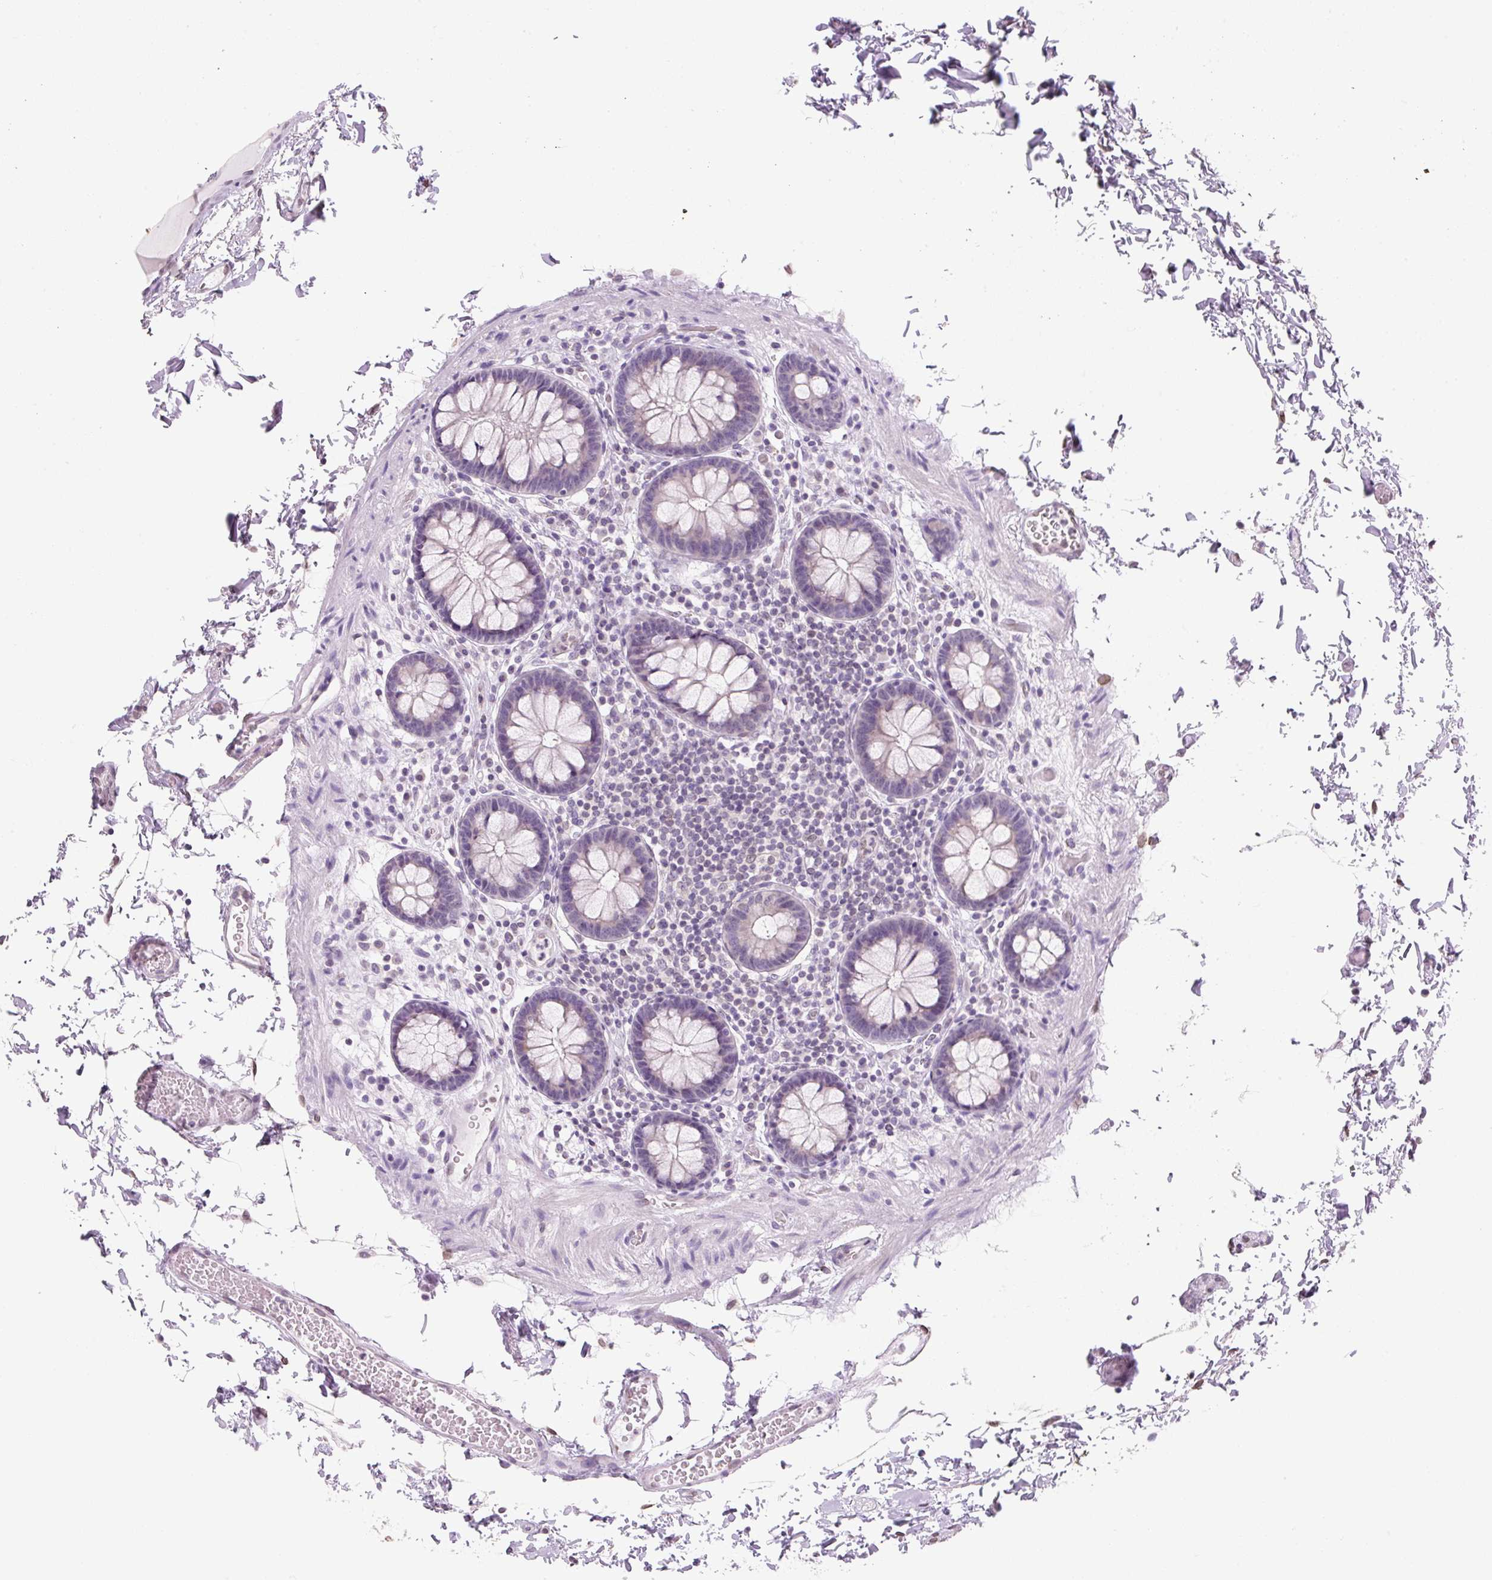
{"staining": {"intensity": "weak", "quantity": ">75%", "location": "nuclear"}, "tissue": "colon", "cell_type": "Endothelial cells", "image_type": "normal", "snomed": [{"axis": "morphology", "description": "Normal tissue, NOS"}, {"axis": "topography", "description": "Colon"}, {"axis": "topography", "description": "Peripheral nerve tissue"}], "caption": "The micrograph reveals staining of benign colon, revealing weak nuclear protein expression (brown color) within endothelial cells. The protein of interest is shown in brown color, while the nuclei are stained blue.", "gene": "SYNE3", "patient": {"sex": "male", "age": 84}}